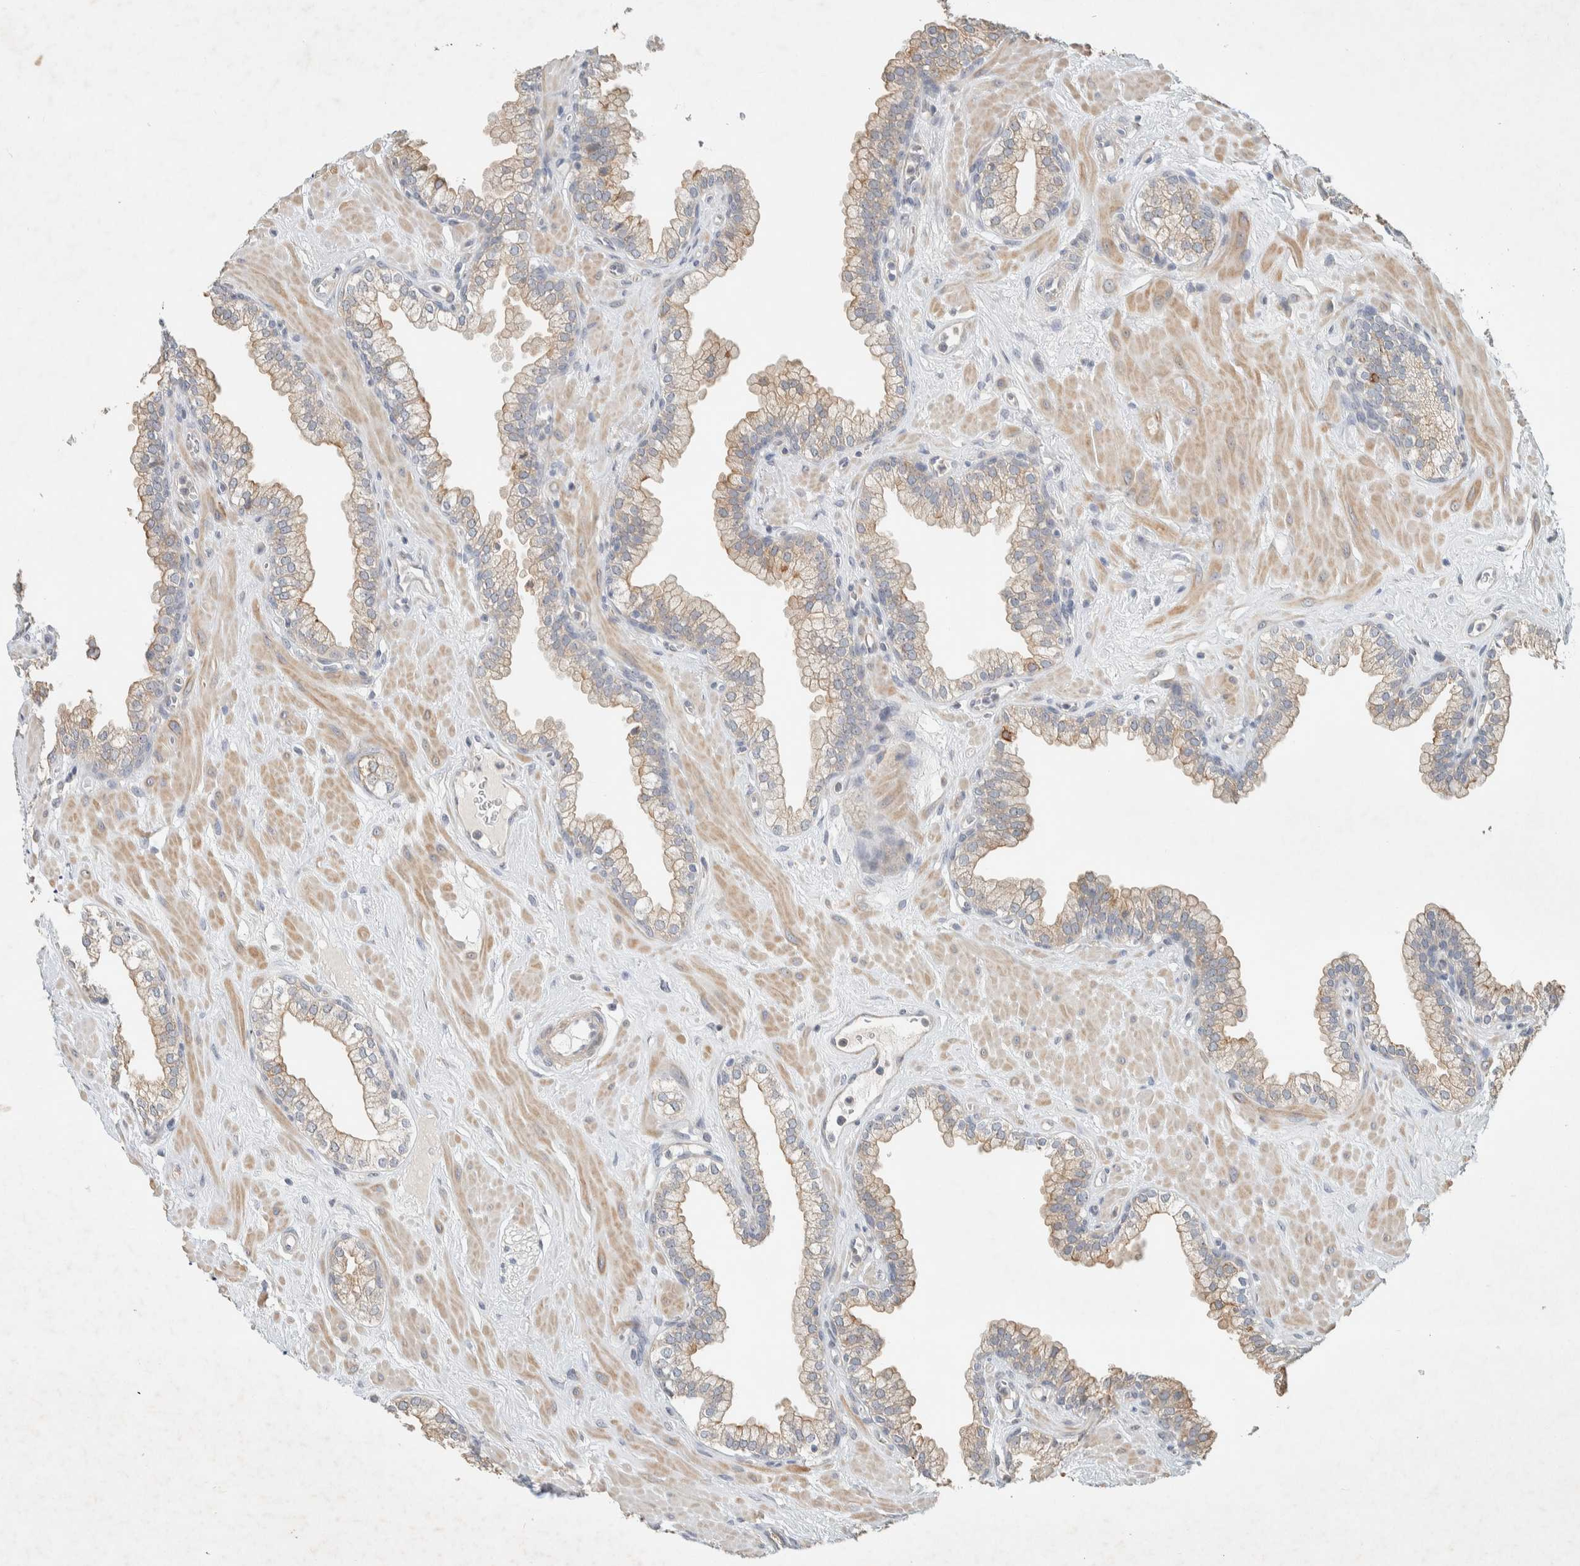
{"staining": {"intensity": "weak", "quantity": ">75%", "location": "cytoplasmic/membranous"}, "tissue": "prostate", "cell_type": "Glandular cells", "image_type": "normal", "snomed": [{"axis": "morphology", "description": "Normal tissue, NOS"}, {"axis": "morphology", "description": "Urothelial carcinoma, Low grade"}, {"axis": "topography", "description": "Urinary bladder"}, {"axis": "topography", "description": "Prostate"}], "caption": "This histopathology image reveals benign prostate stained with immunohistochemistry to label a protein in brown. The cytoplasmic/membranous of glandular cells show weak positivity for the protein. Nuclei are counter-stained blue.", "gene": "KLHL40", "patient": {"sex": "male", "age": 60}}